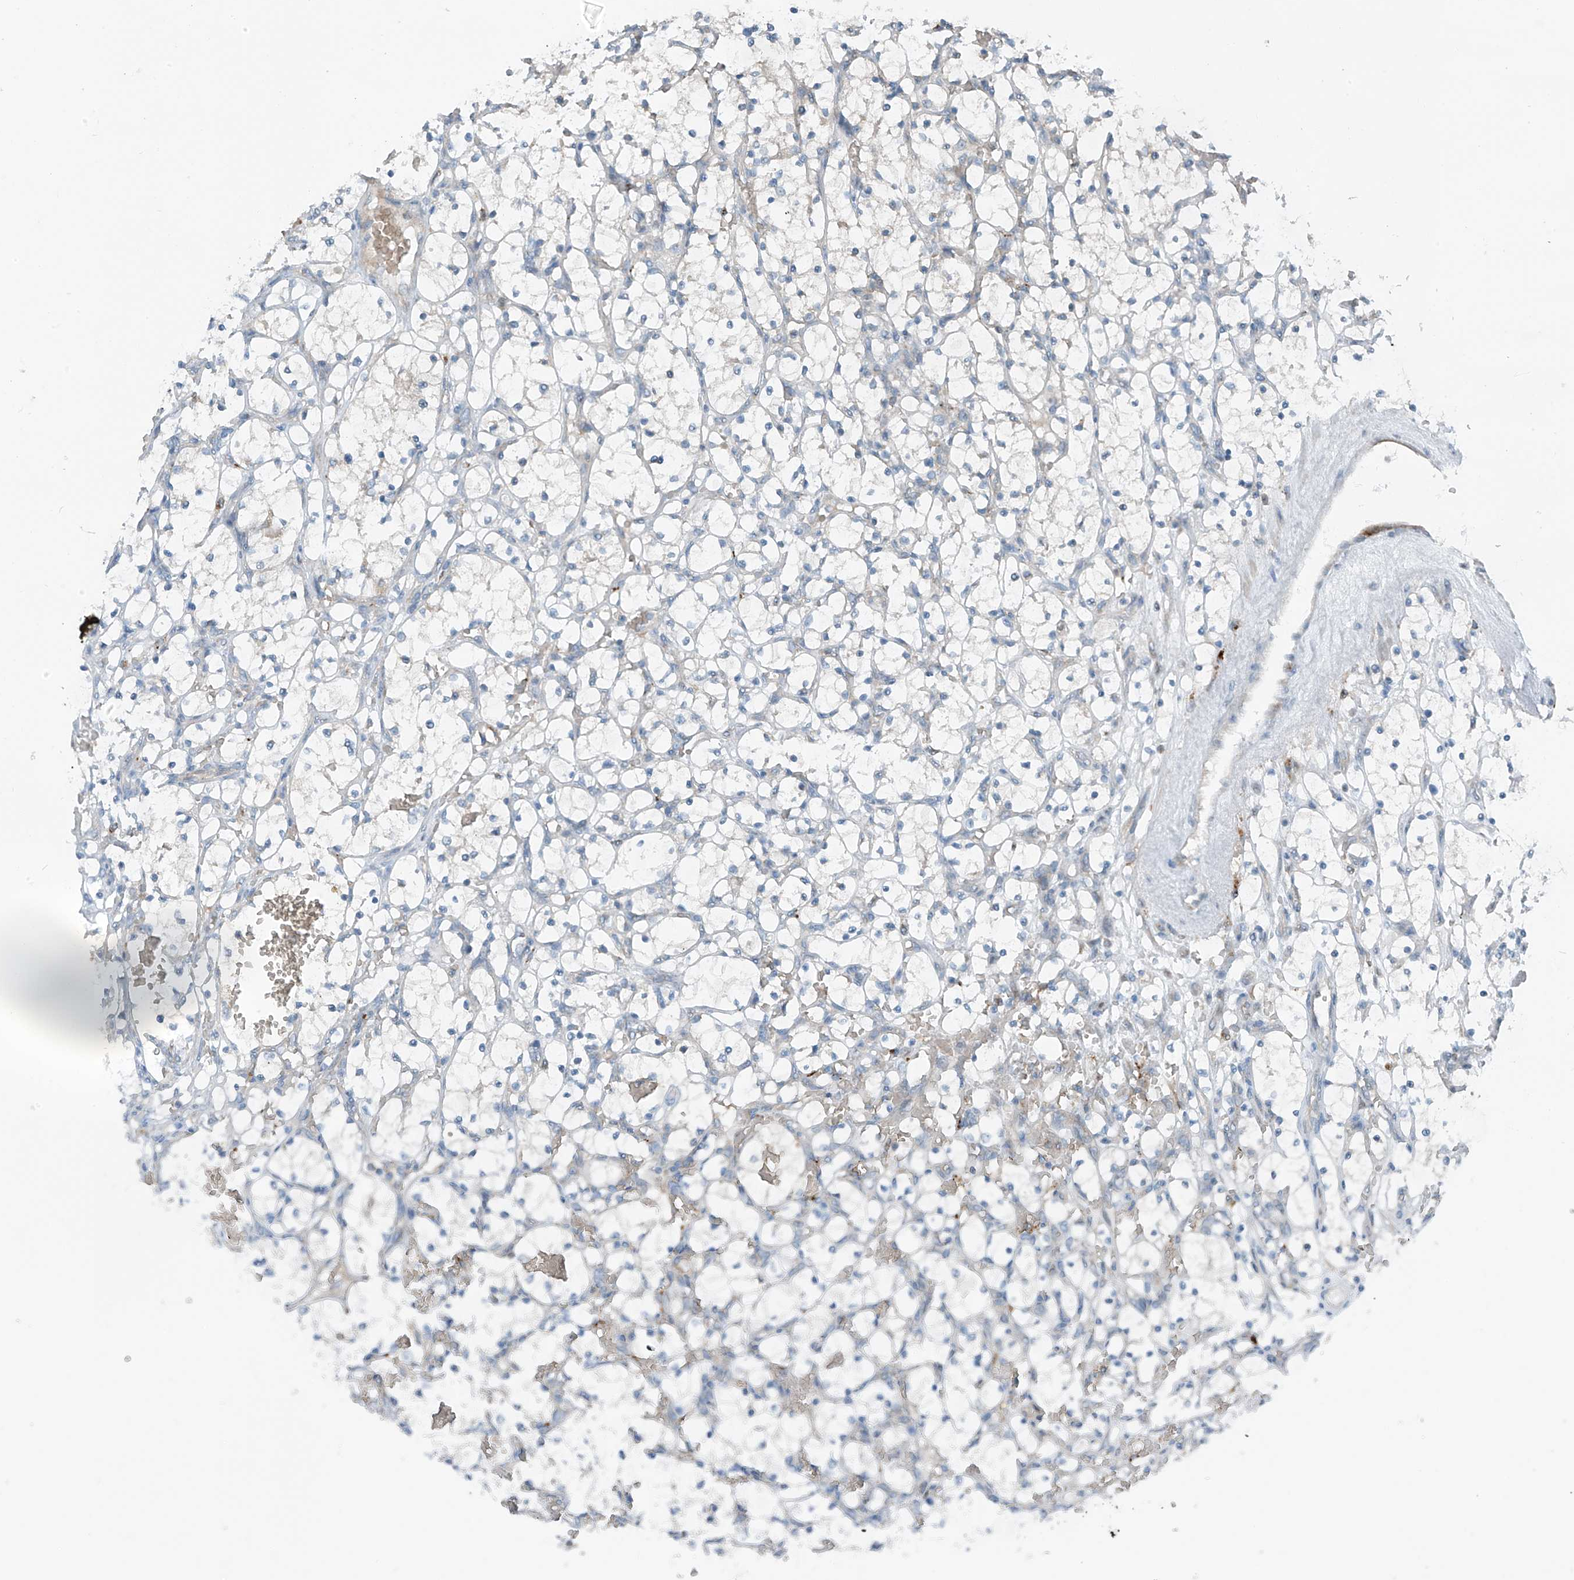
{"staining": {"intensity": "negative", "quantity": "none", "location": "none"}, "tissue": "renal cancer", "cell_type": "Tumor cells", "image_type": "cancer", "snomed": [{"axis": "morphology", "description": "Adenocarcinoma, NOS"}, {"axis": "topography", "description": "Kidney"}], "caption": "DAB (3,3'-diaminobenzidine) immunohistochemical staining of human renal cancer (adenocarcinoma) exhibits no significant positivity in tumor cells.", "gene": "SLC12A6", "patient": {"sex": "female", "age": 69}}